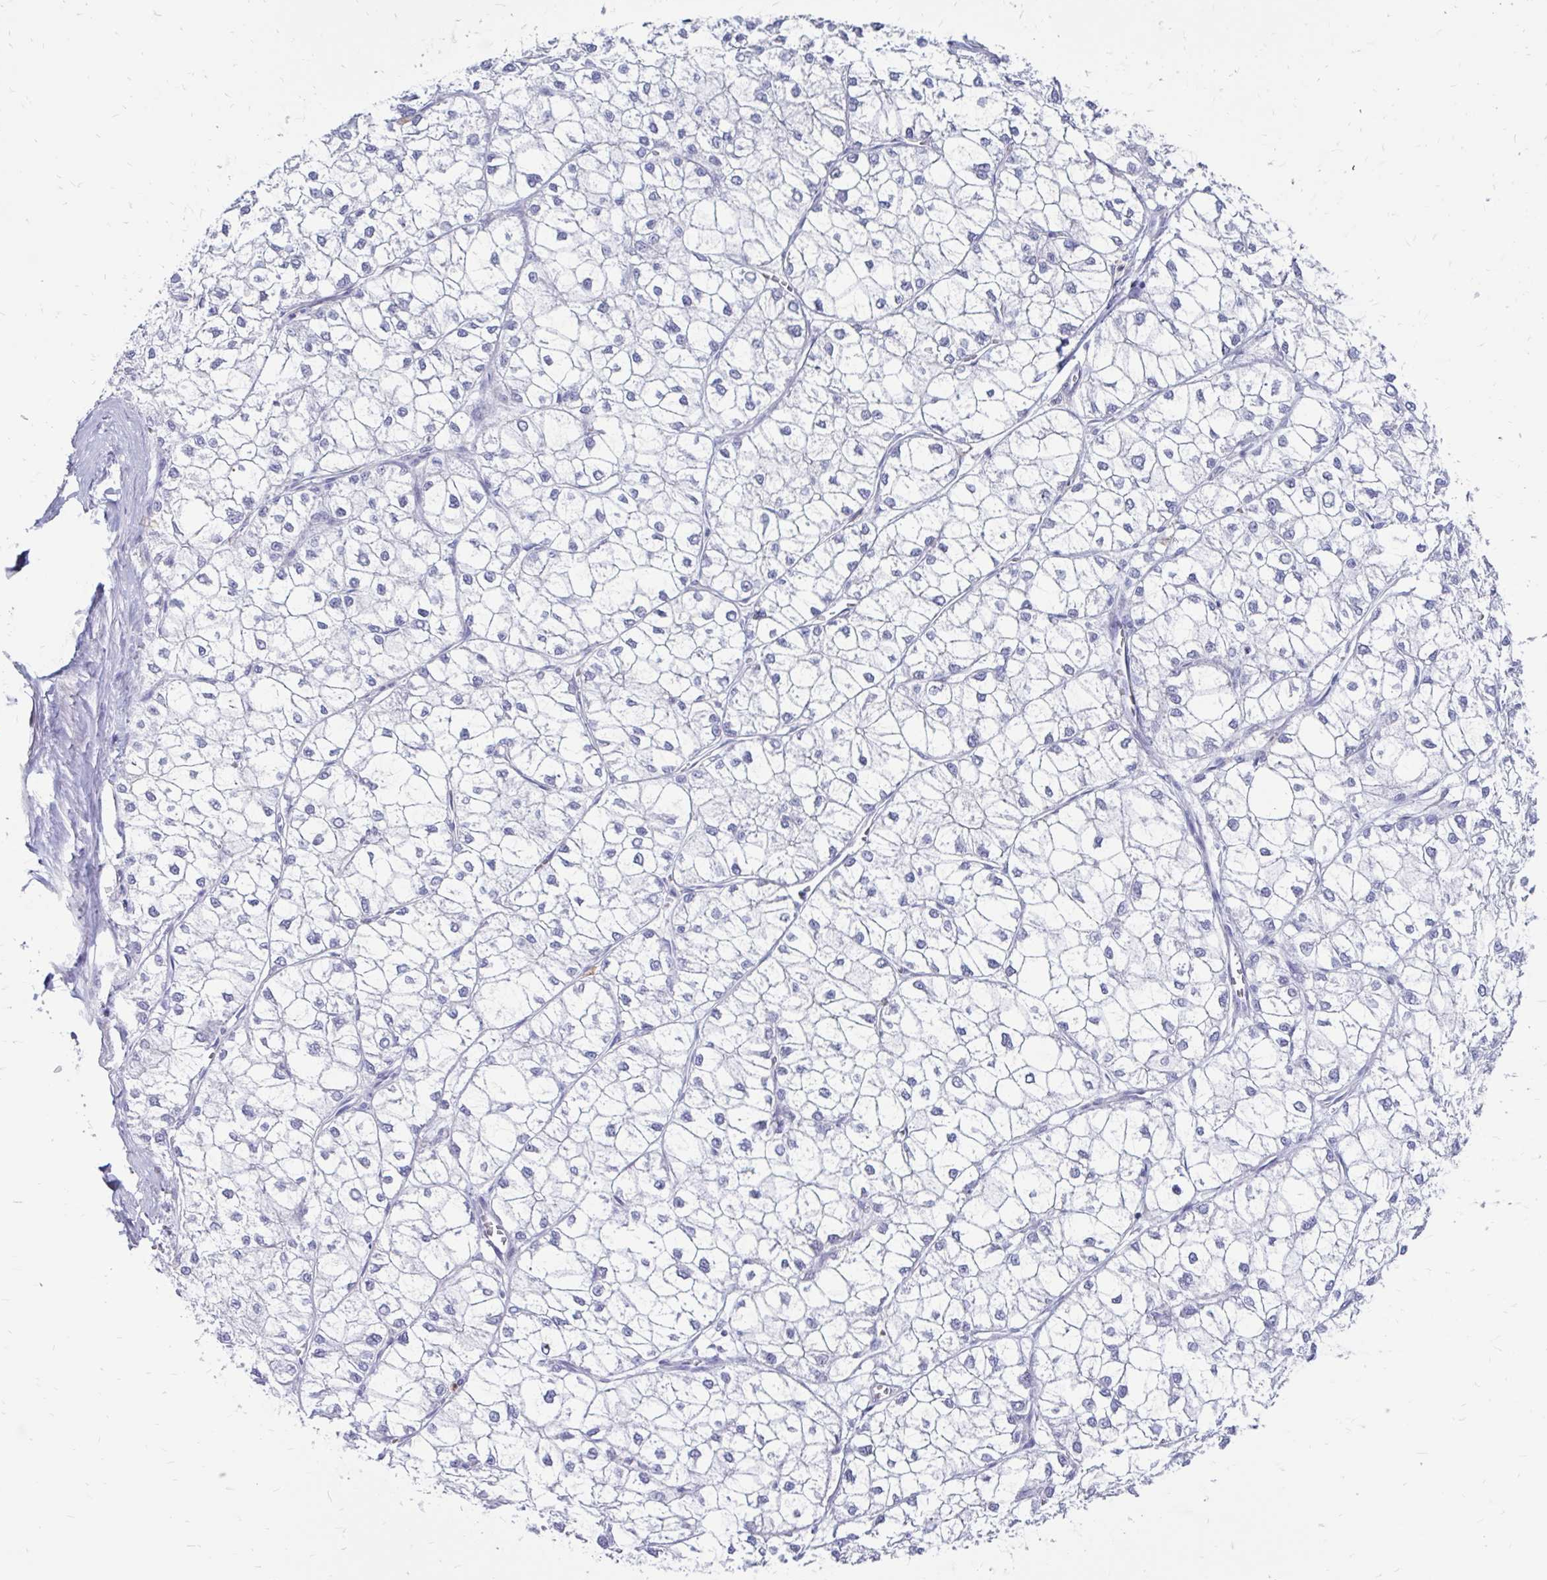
{"staining": {"intensity": "negative", "quantity": "none", "location": "none"}, "tissue": "liver cancer", "cell_type": "Tumor cells", "image_type": "cancer", "snomed": [{"axis": "morphology", "description": "Carcinoma, Hepatocellular, NOS"}, {"axis": "topography", "description": "Liver"}], "caption": "This is an immunohistochemistry micrograph of liver hepatocellular carcinoma. There is no expression in tumor cells.", "gene": "IGSF5", "patient": {"sex": "female", "age": 43}}